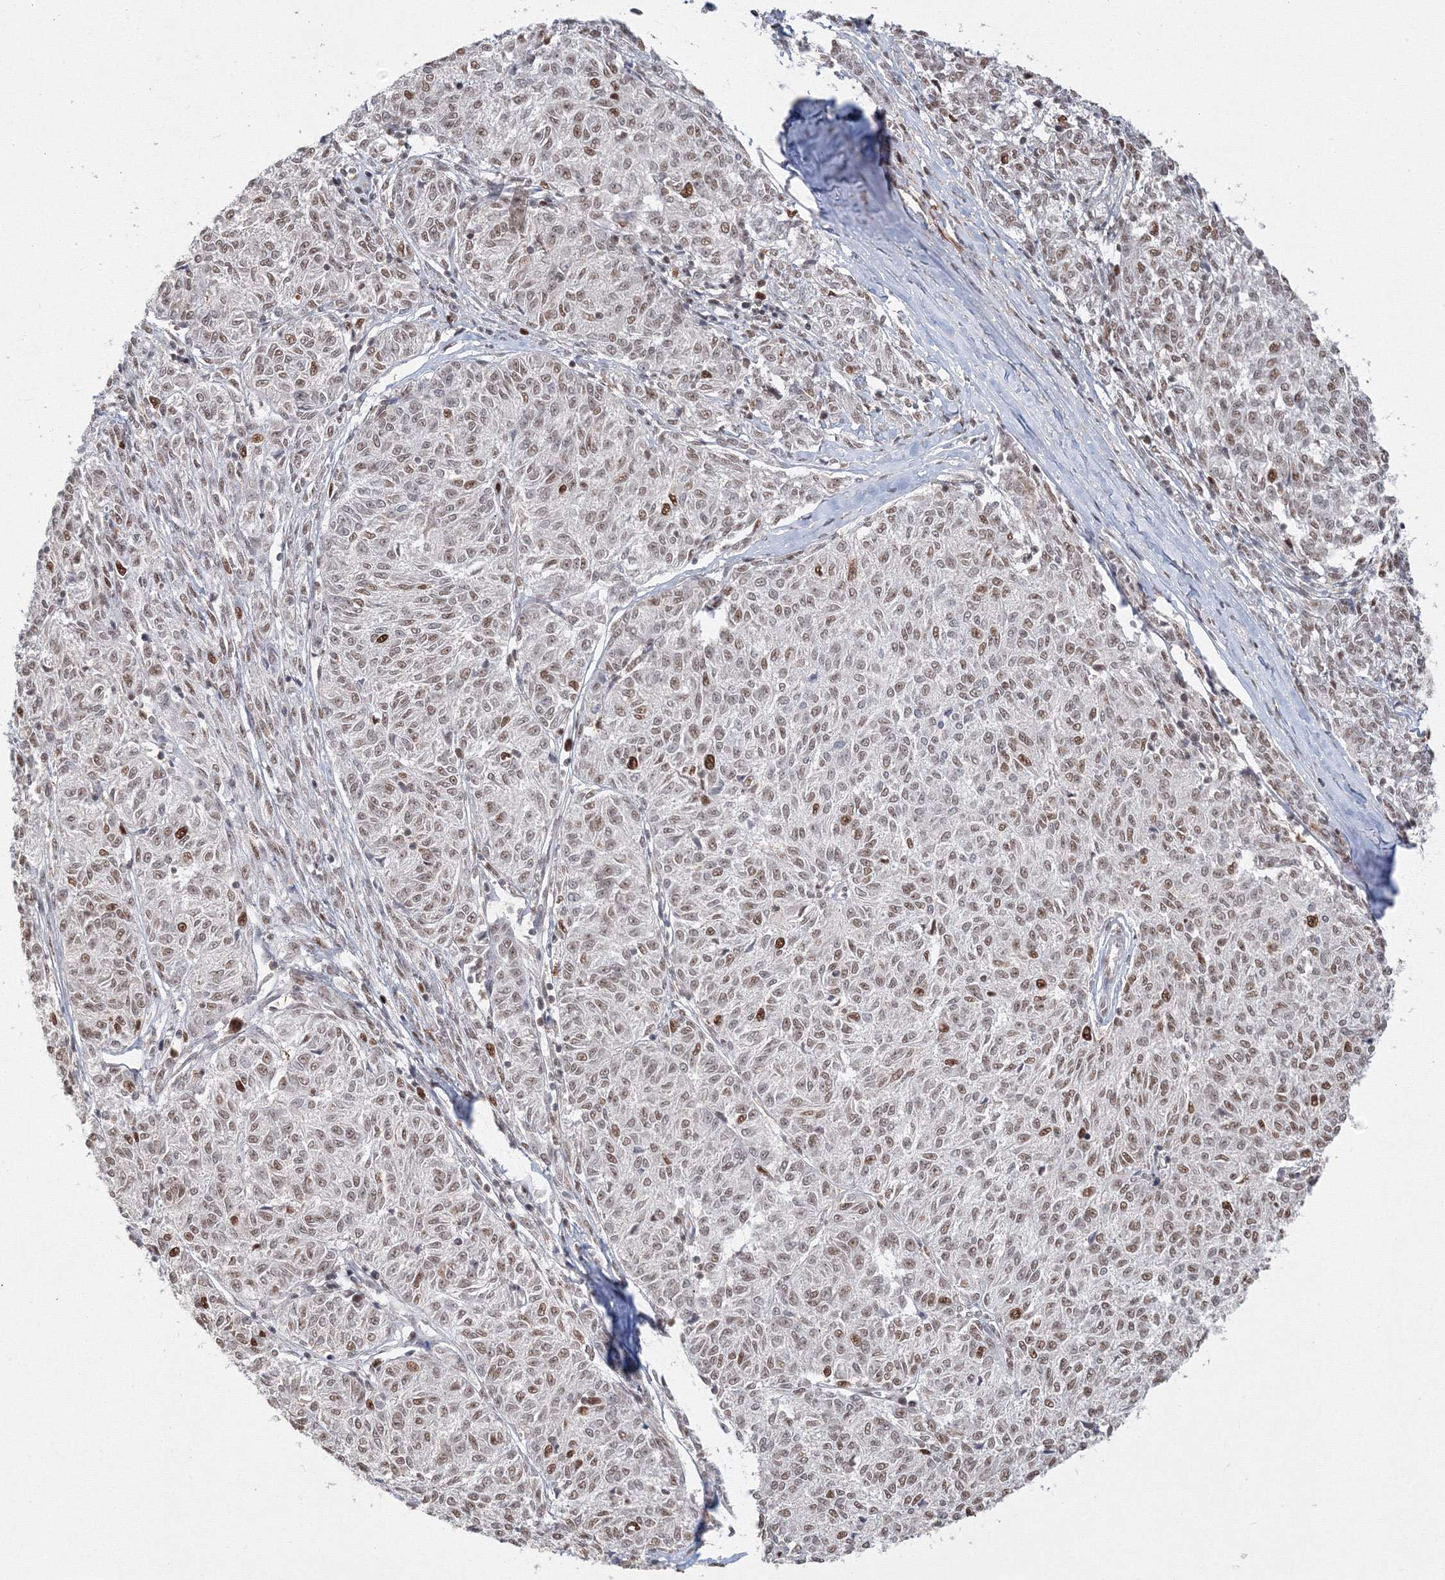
{"staining": {"intensity": "weak", "quantity": "25%-75%", "location": "nuclear"}, "tissue": "melanoma", "cell_type": "Tumor cells", "image_type": "cancer", "snomed": [{"axis": "morphology", "description": "Malignant melanoma, NOS"}, {"axis": "topography", "description": "Skin"}], "caption": "Weak nuclear protein staining is present in about 25%-75% of tumor cells in melanoma. (Brightfield microscopy of DAB IHC at high magnification).", "gene": "IWS1", "patient": {"sex": "female", "age": 72}}